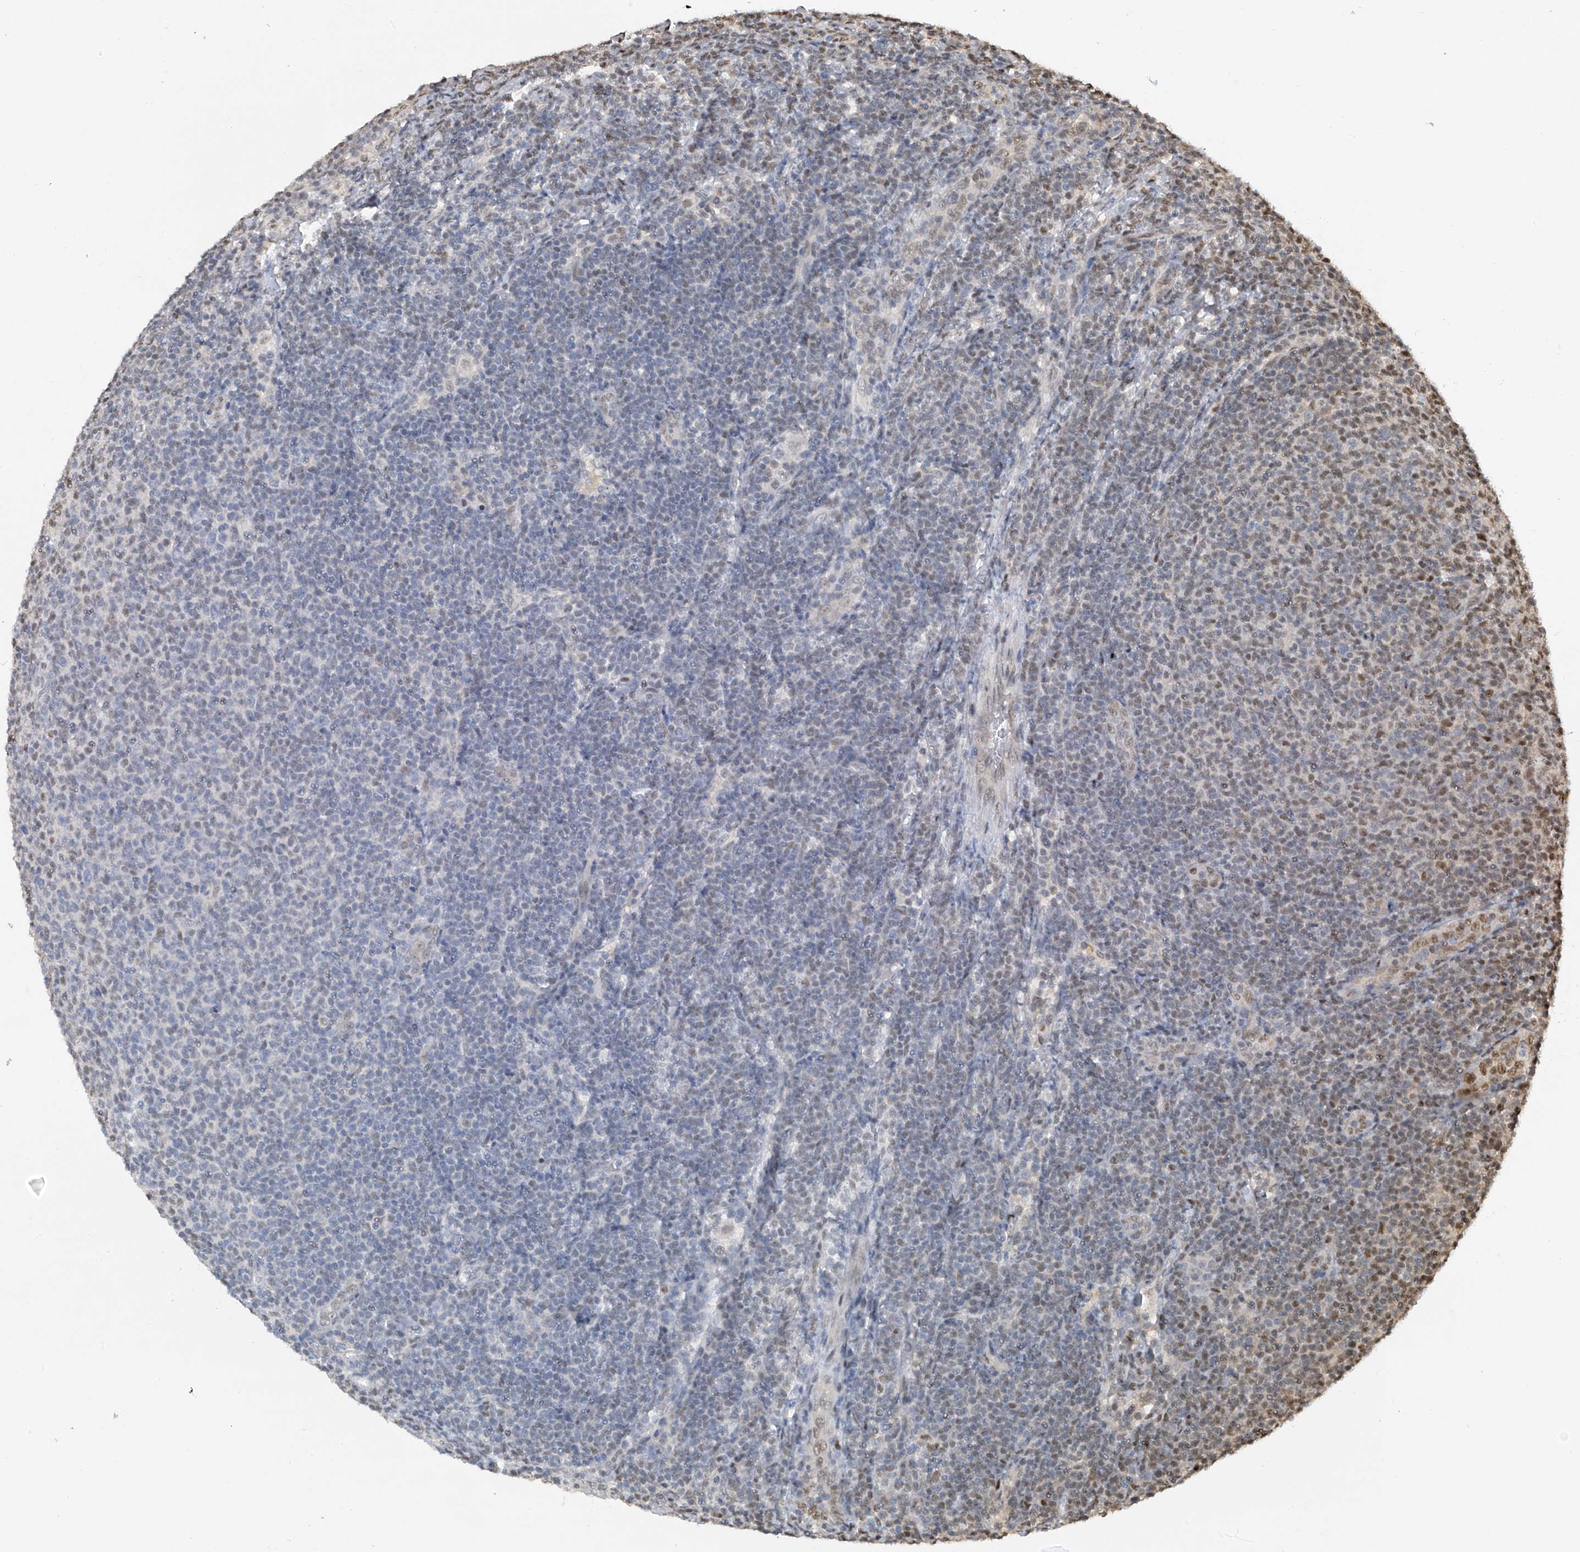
{"staining": {"intensity": "negative", "quantity": "none", "location": "none"}, "tissue": "lymphoma", "cell_type": "Tumor cells", "image_type": "cancer", "snomed": [{"axis": "morphology", "description": "Malignant lymphoma, non-Hodgkin's type, Low grade"}, {"axis": "topography", "description": "Lymph node"}], "caption": "Human lymphoma stained for a protein using immunohistochemistry exhibits no positivity in tumor cells.", "gene": "PMM1", "patient": {"sex": "male", "age": 66}}